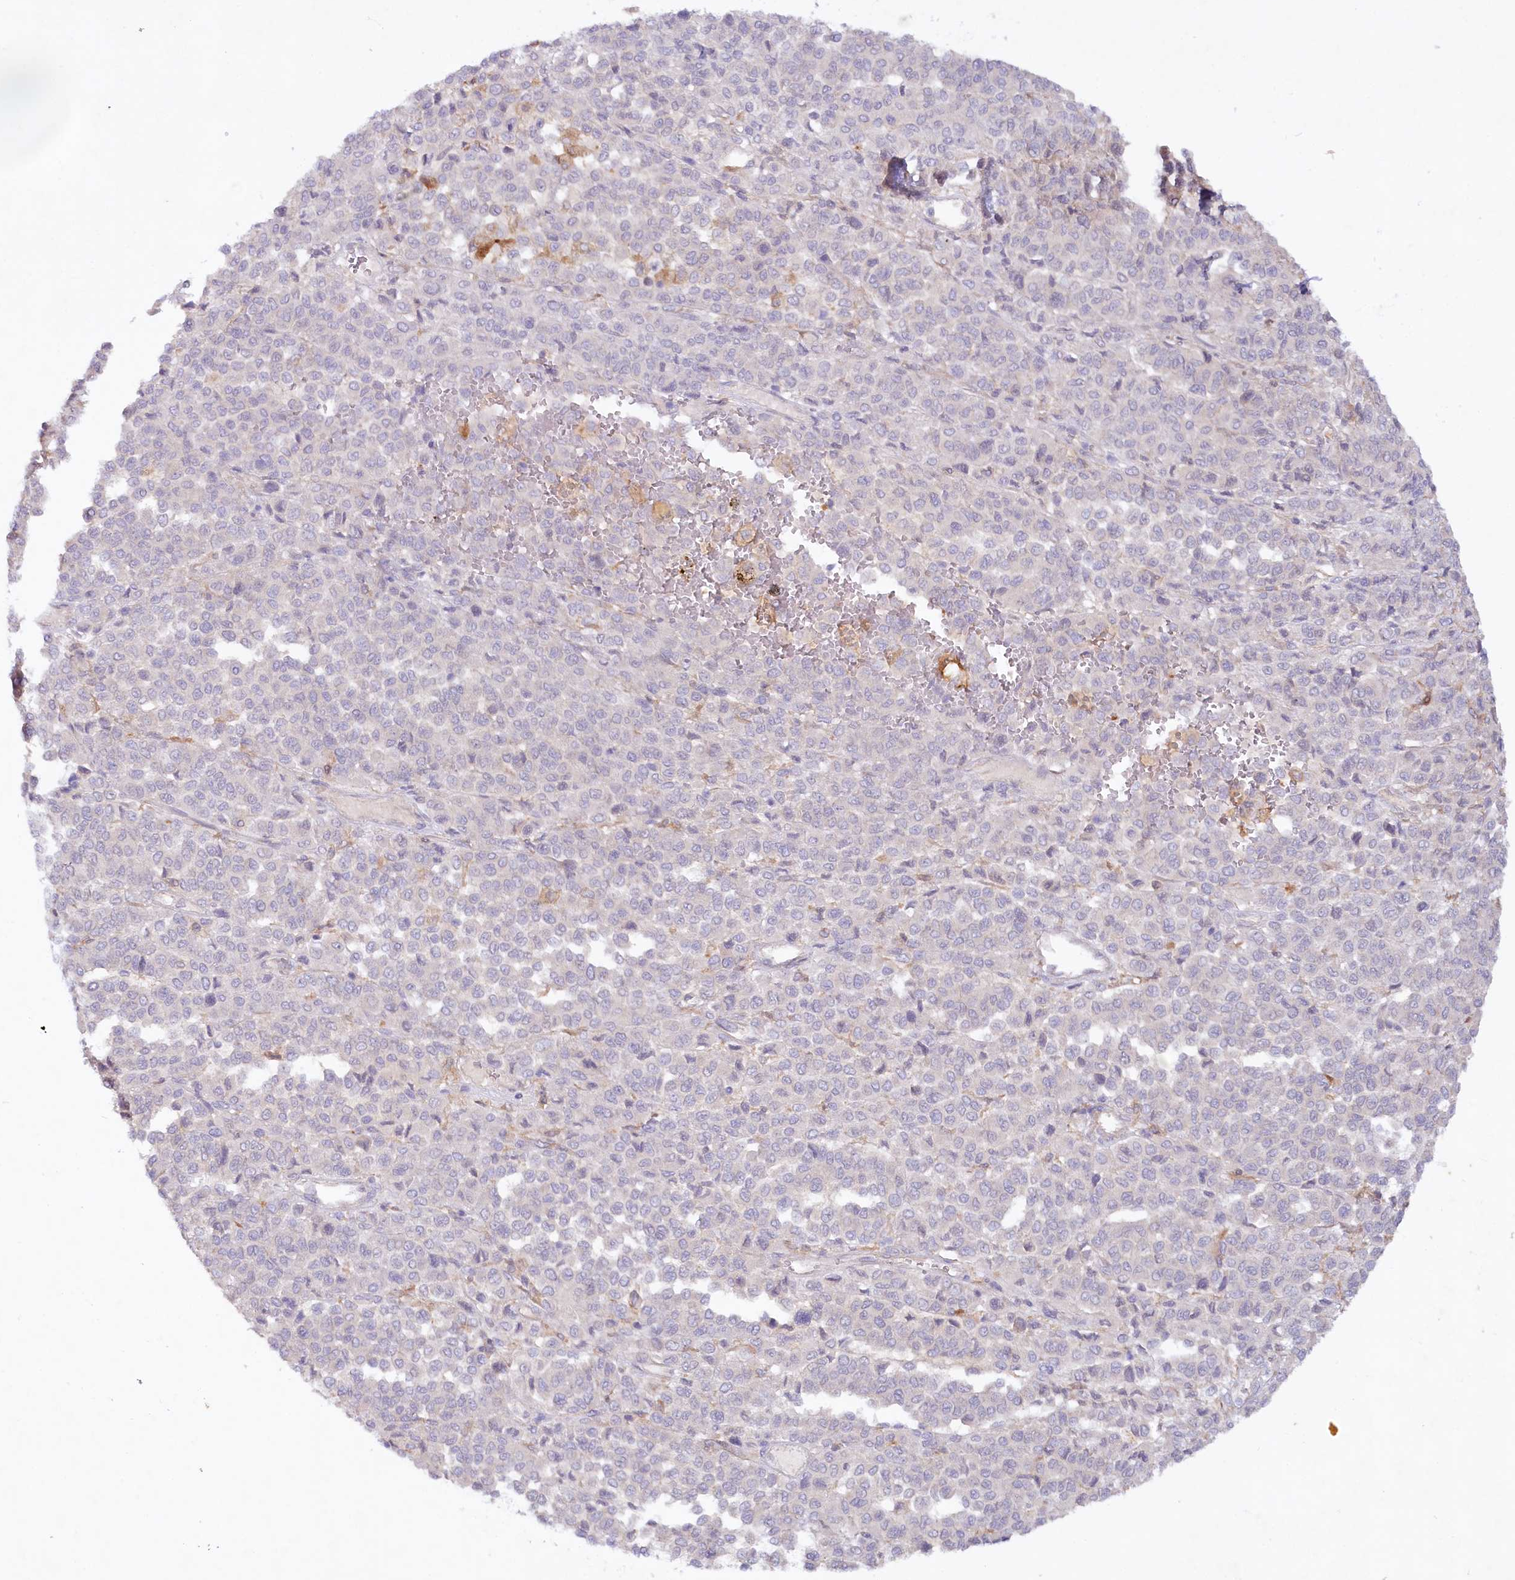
{"staining": {"intensity": "negative", "quantity": "none", "location": "none"}, "tissue": "melanoma", "cell_type": "Tumor cells", "image_type": "cancer", "snomed": [{"axis": "morphology", "description": "Malignant melanoma, Metastatic site"}, {"axis": "topography", "description": "Pancreas"}], "caption": "A histopathology image of malignant melanoma (metastatic site) stained for a protein exhibits no brown staining in tumor cells. (DAB (3,3'-diaminobenzidine) IHC with hematoxylin counter stain).", "gene": "TNIP1", "patient": {"sex": "female", "age": 30}}